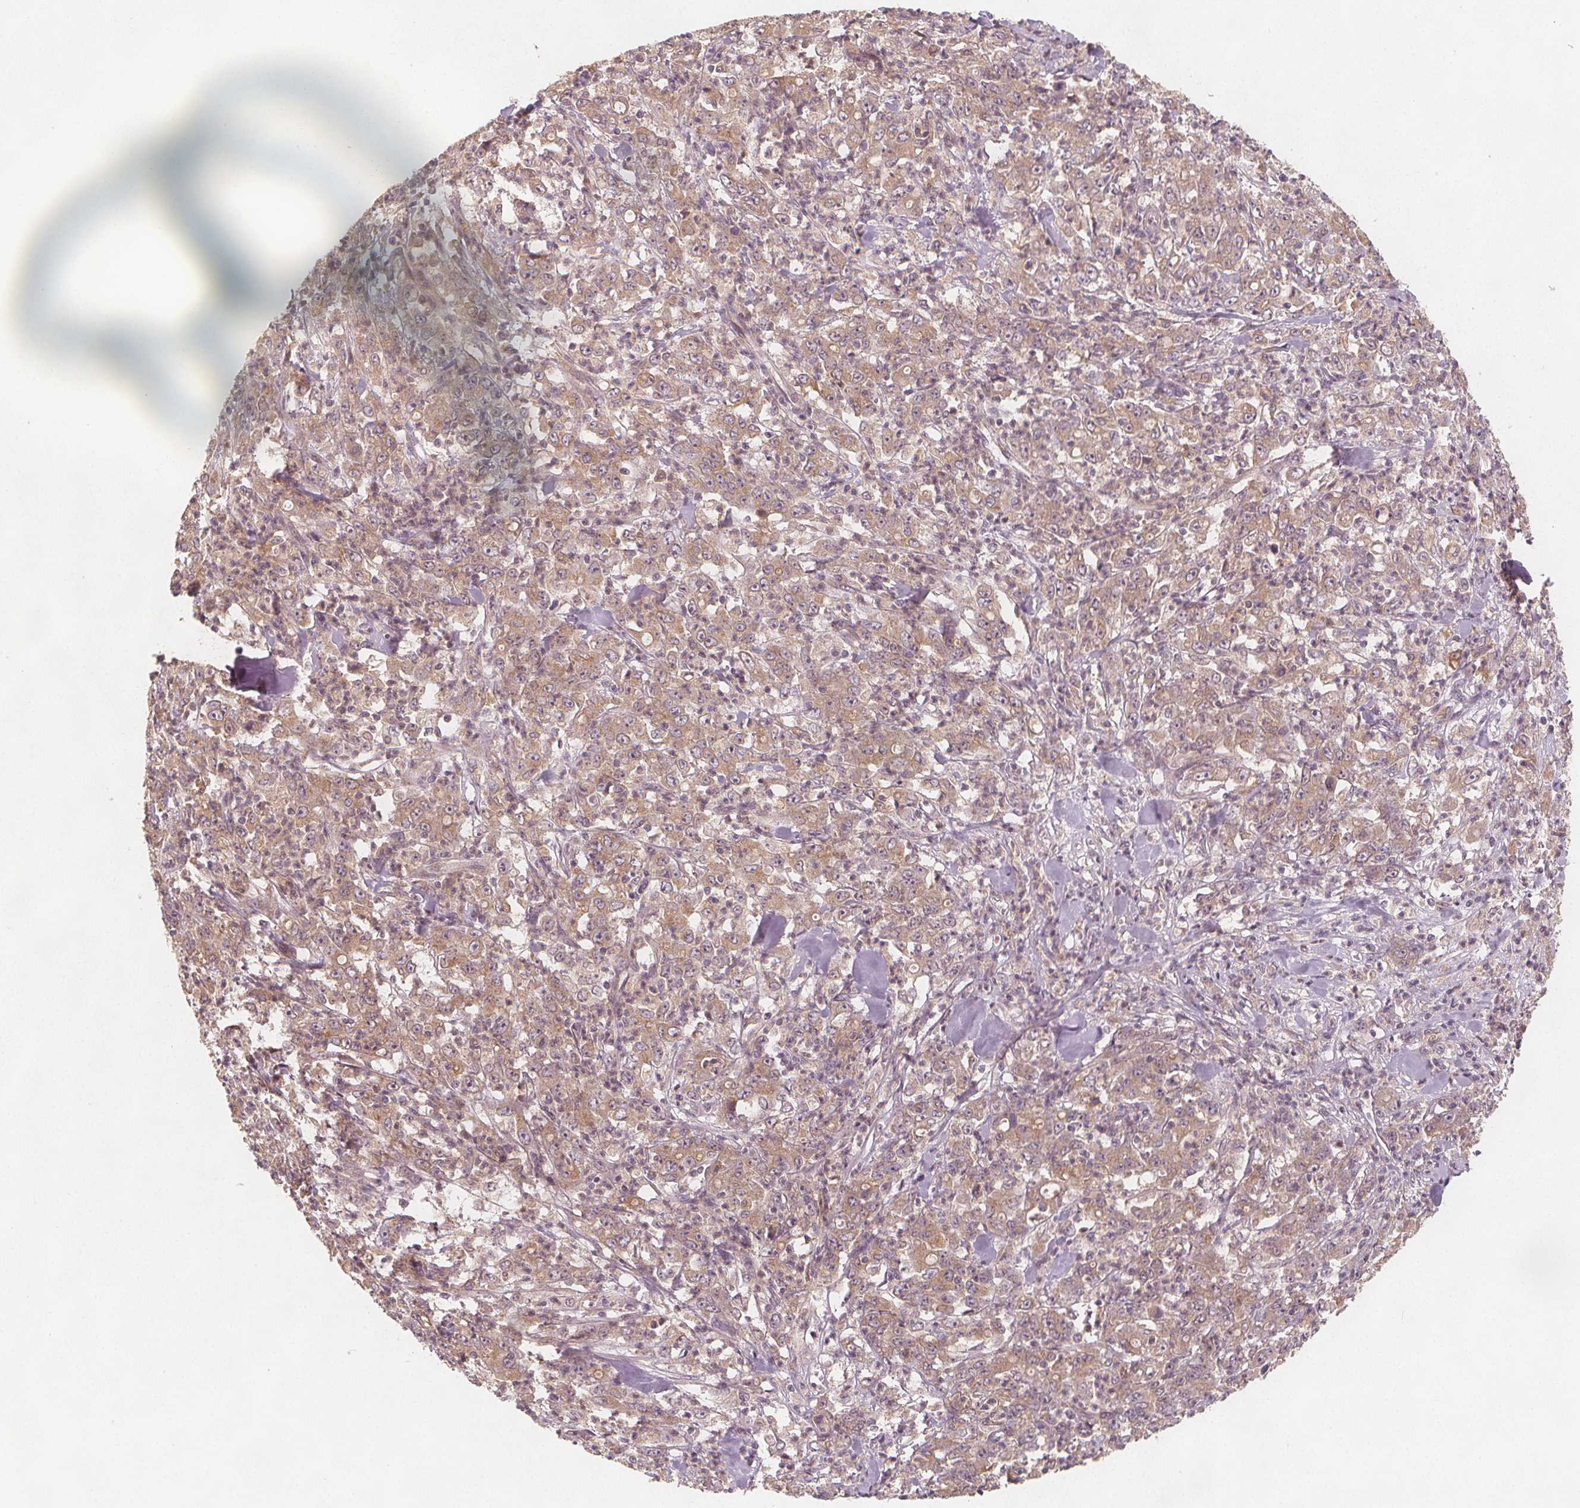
{"staining": {"intensity": "weak", "quantity": ">75%", "location": "cytoplasmic/membranous"}, "tissue": "stomach cancer", "cell_type": "Tumor cells", "image_type": "cancer", "snomed": [{"axis": "morphology", "description": "Adenocarcinoma, NOS"}, {"axis": "topography", "description": "Stomach, lower"}], "caption": "Tumor cells exhibit low levels of weak cytoplasmic/membranous positivity in about >75% of cells in human stomach adenocarcinoma. Using DAB (brown) and hematoxylin (blue) stains, captured at high magnification using brightfield microscopy.", "gene": "NCSTN", "patient": {"sex": "female", "age": 71}}